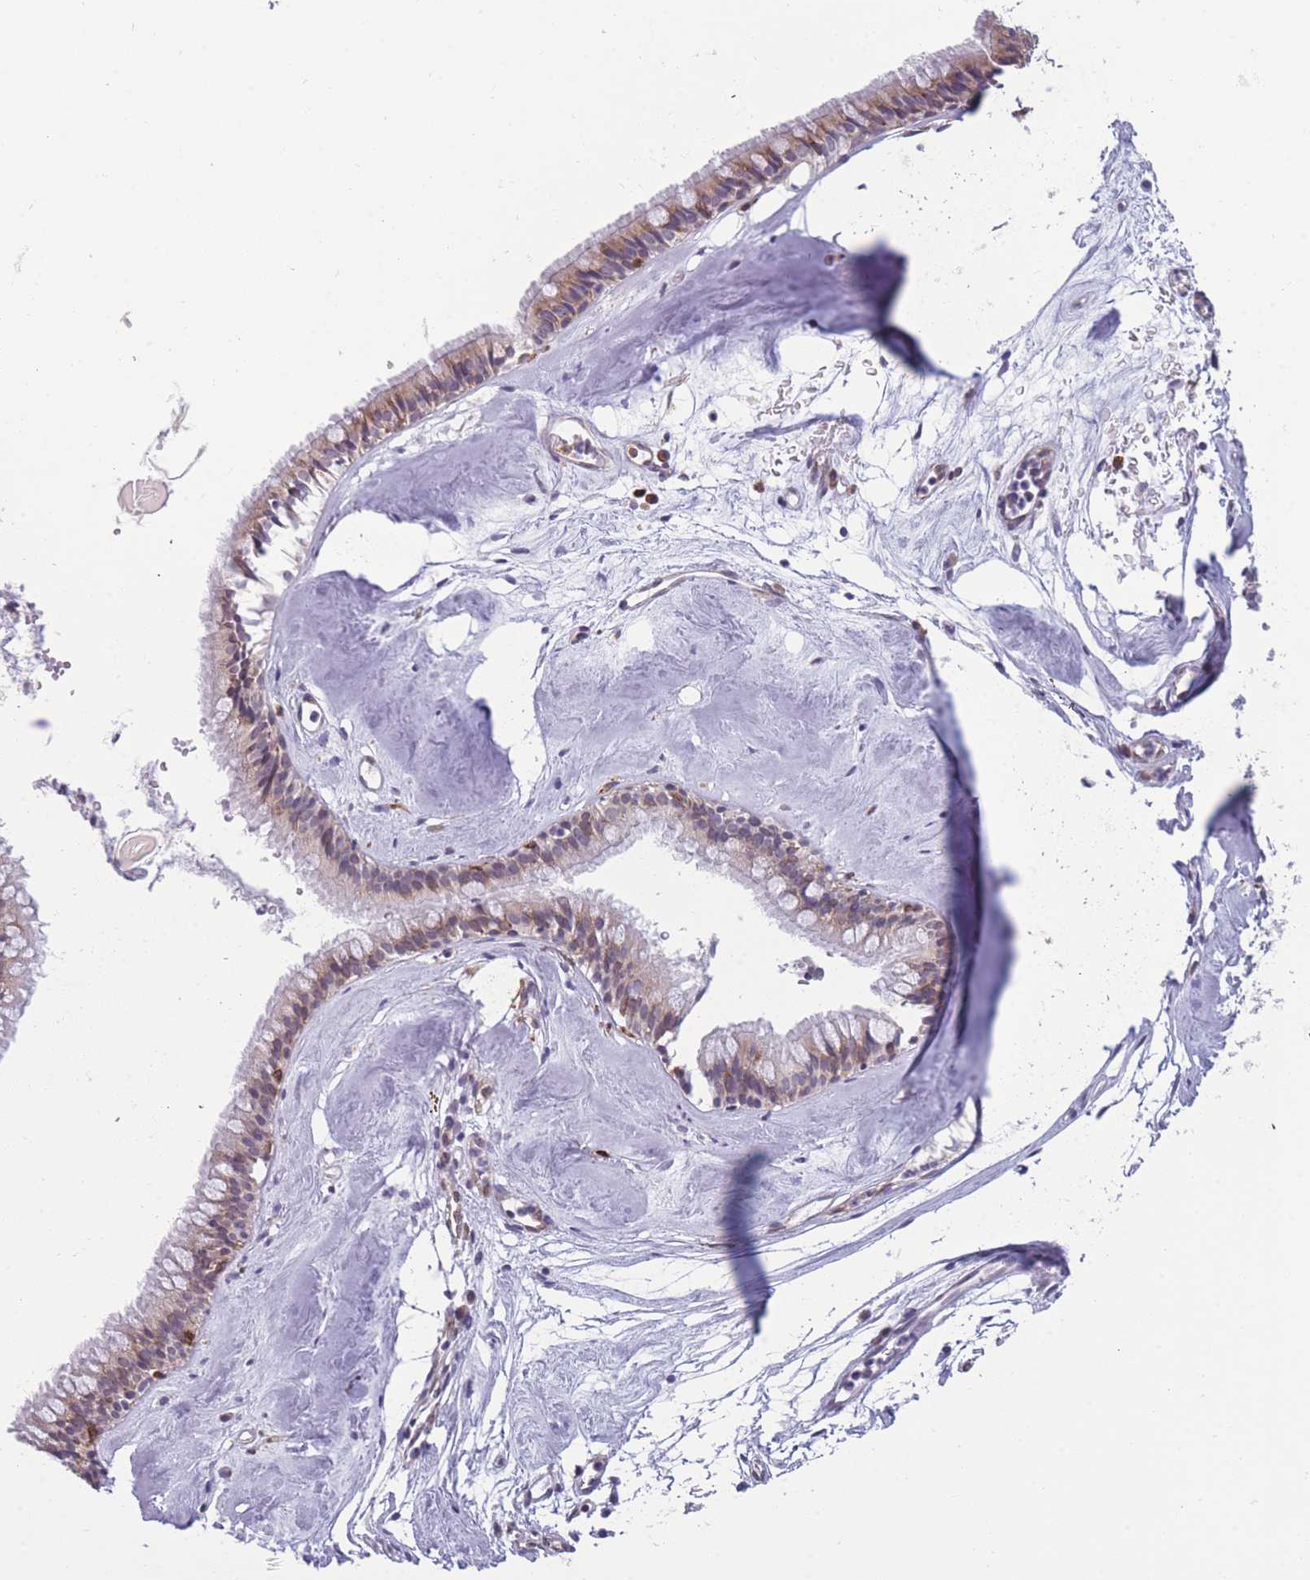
{"staining": {"intensity": "moderate", "quantity": ">75%", "location": "cytoplasmic/membranous"}, "tissue": "nasopharynx", "cell_type": "Respiratory epithelial cells", "image_type": "normal", "snomed": [{"axis": "morphology", "description": "Normal tissue, NOS"}, {"axis": "topography", "description": "Nasopharynx"}], "caption": "A brown stain labels moderate cytoplasmic/membranous positivity of a protein in respiratory epithelial cells of benign human nasopharynx.", "gene": "TMEM121", "patient": {"sex": "male", "age": 65}}